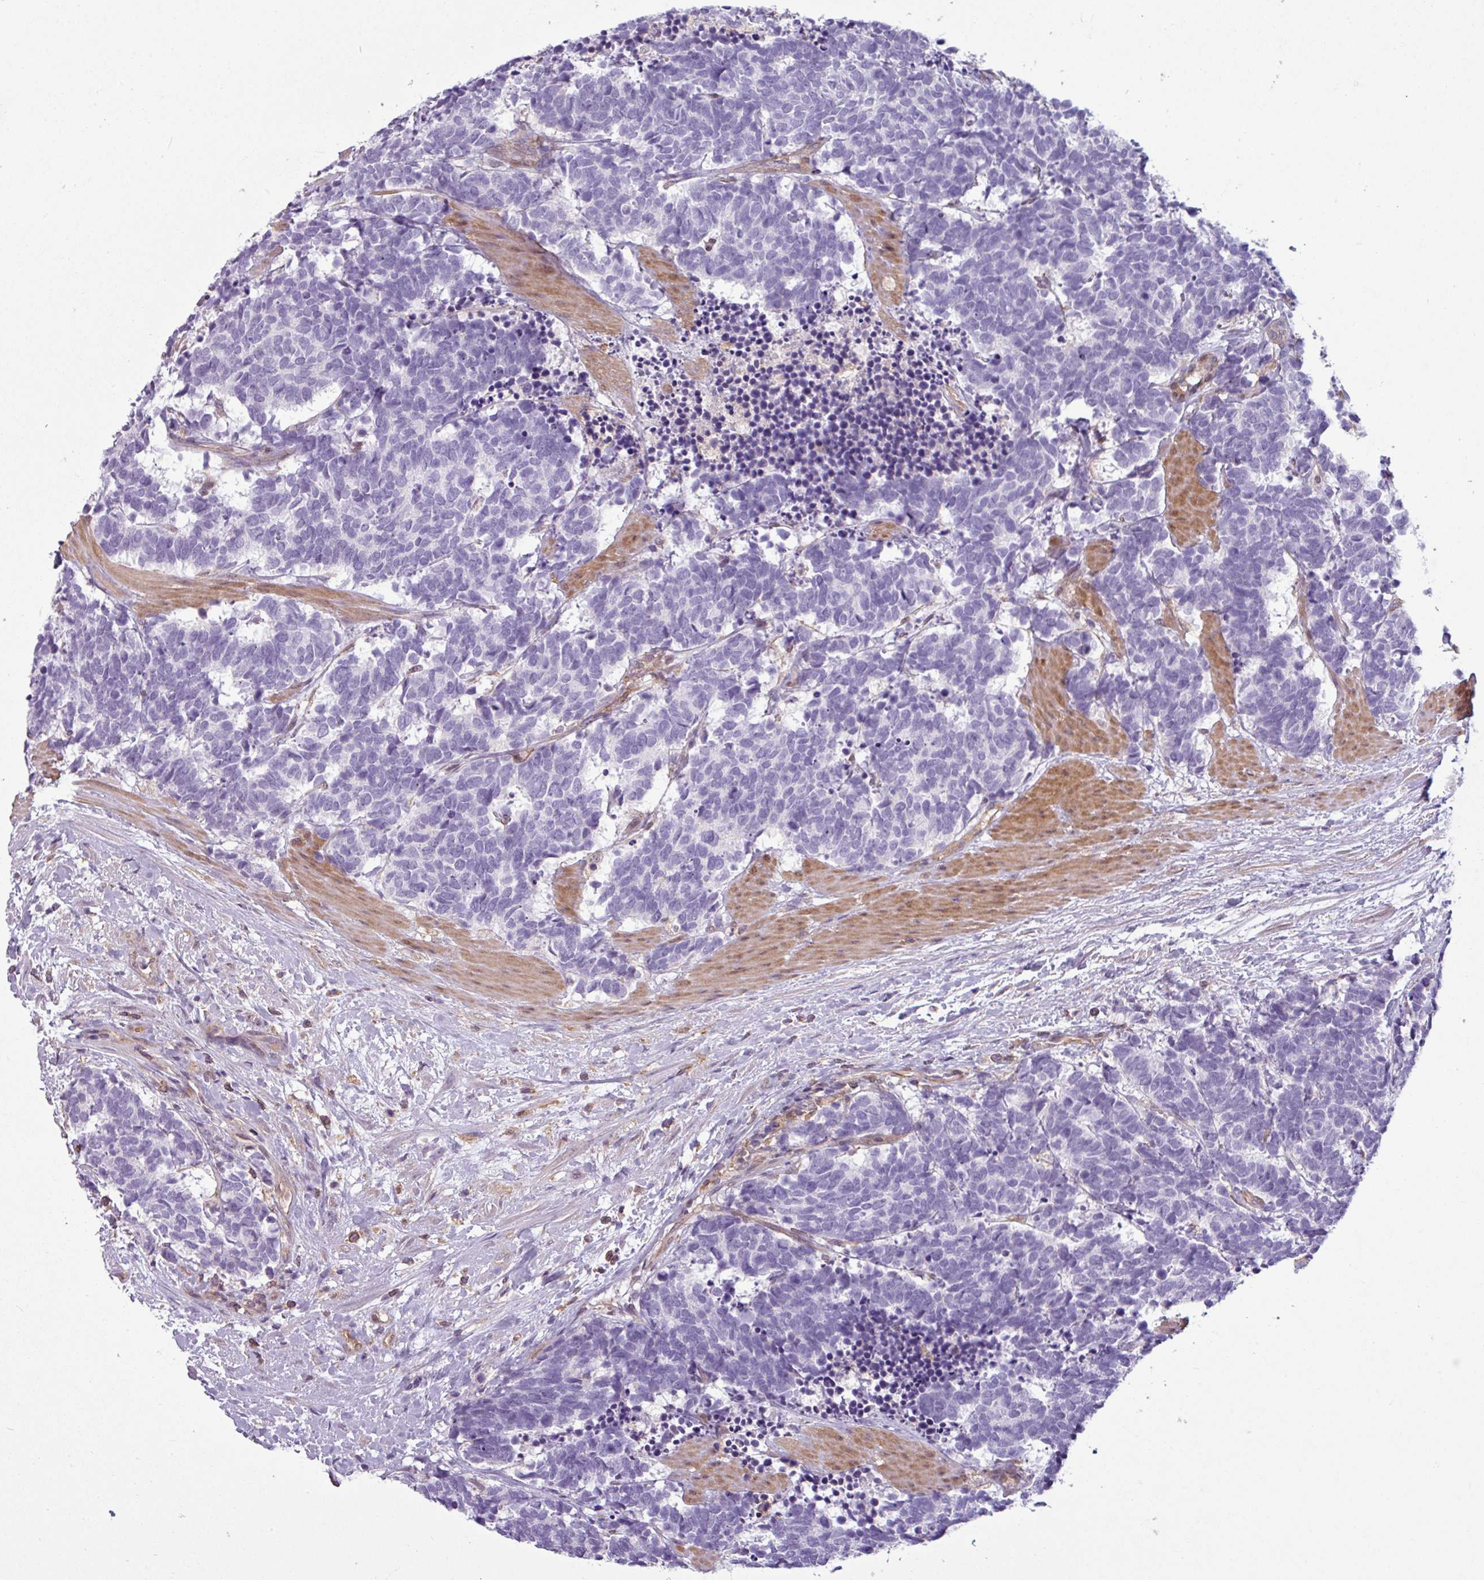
{"staining": {"intensity": "negative", "quantity": "none", "location": "none"}, "tissue": "carcinoid", "cell_type": "Tumor cells", "image_type": "cancer", "snomed": [{"axis": "morphology", "description": "Carcinoma, NOS"}, {"axis": "morphology", "description": "Carcinoid, malignant, NOS"}, {"axis": "topography", "description": "Prostate"}], "caption": "A micrograph of human malignant carcinoid is negative for staining in tumor cells. (Immunohistochemistry (ihc), brightfield microscopy, high magnification).", "gene": "SH3BGRL", "patient": {"sex": "male", "age": 57}}